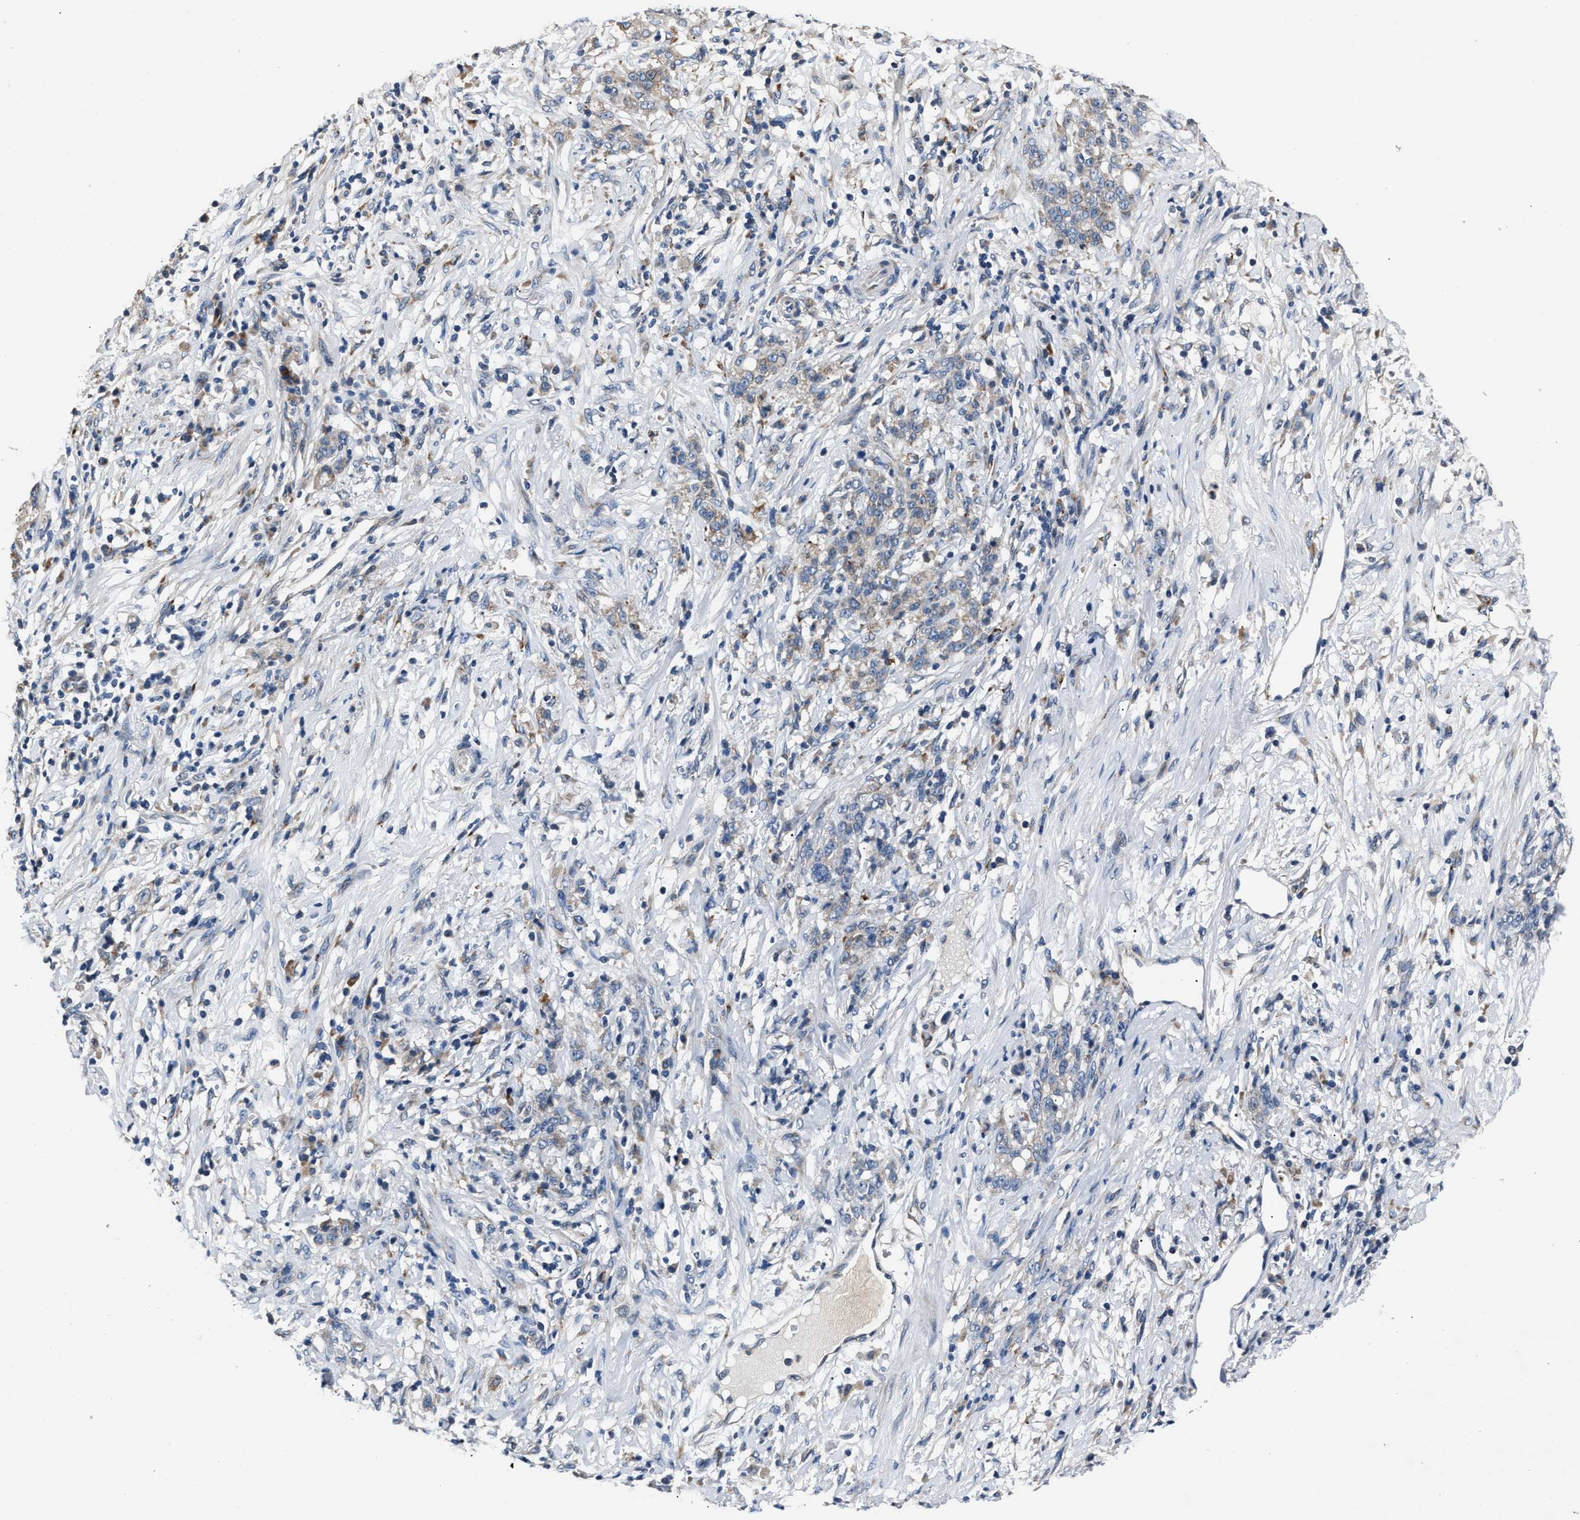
{"staining": {"intensity": "weak", "quantity": "<25%", "location": "cytoplasmic/membranous"}, "tissue": "stomach cancer", "cell_type": "Tumor cells", "image_type": "cancer", "snomed": [{"axis": "morphology", "description": "Adenocarcinoma, NOS"}, {"axis": "topography", "description": "Stomach, lower"}], "caption": "DAB immunohistochemical staining of human stomach cancer (adenocarcinoma) demonstrates no significant positivity in tumor cells.", "gene": "DNAJC24", "patient": {"sex": "male", "age": 88}}